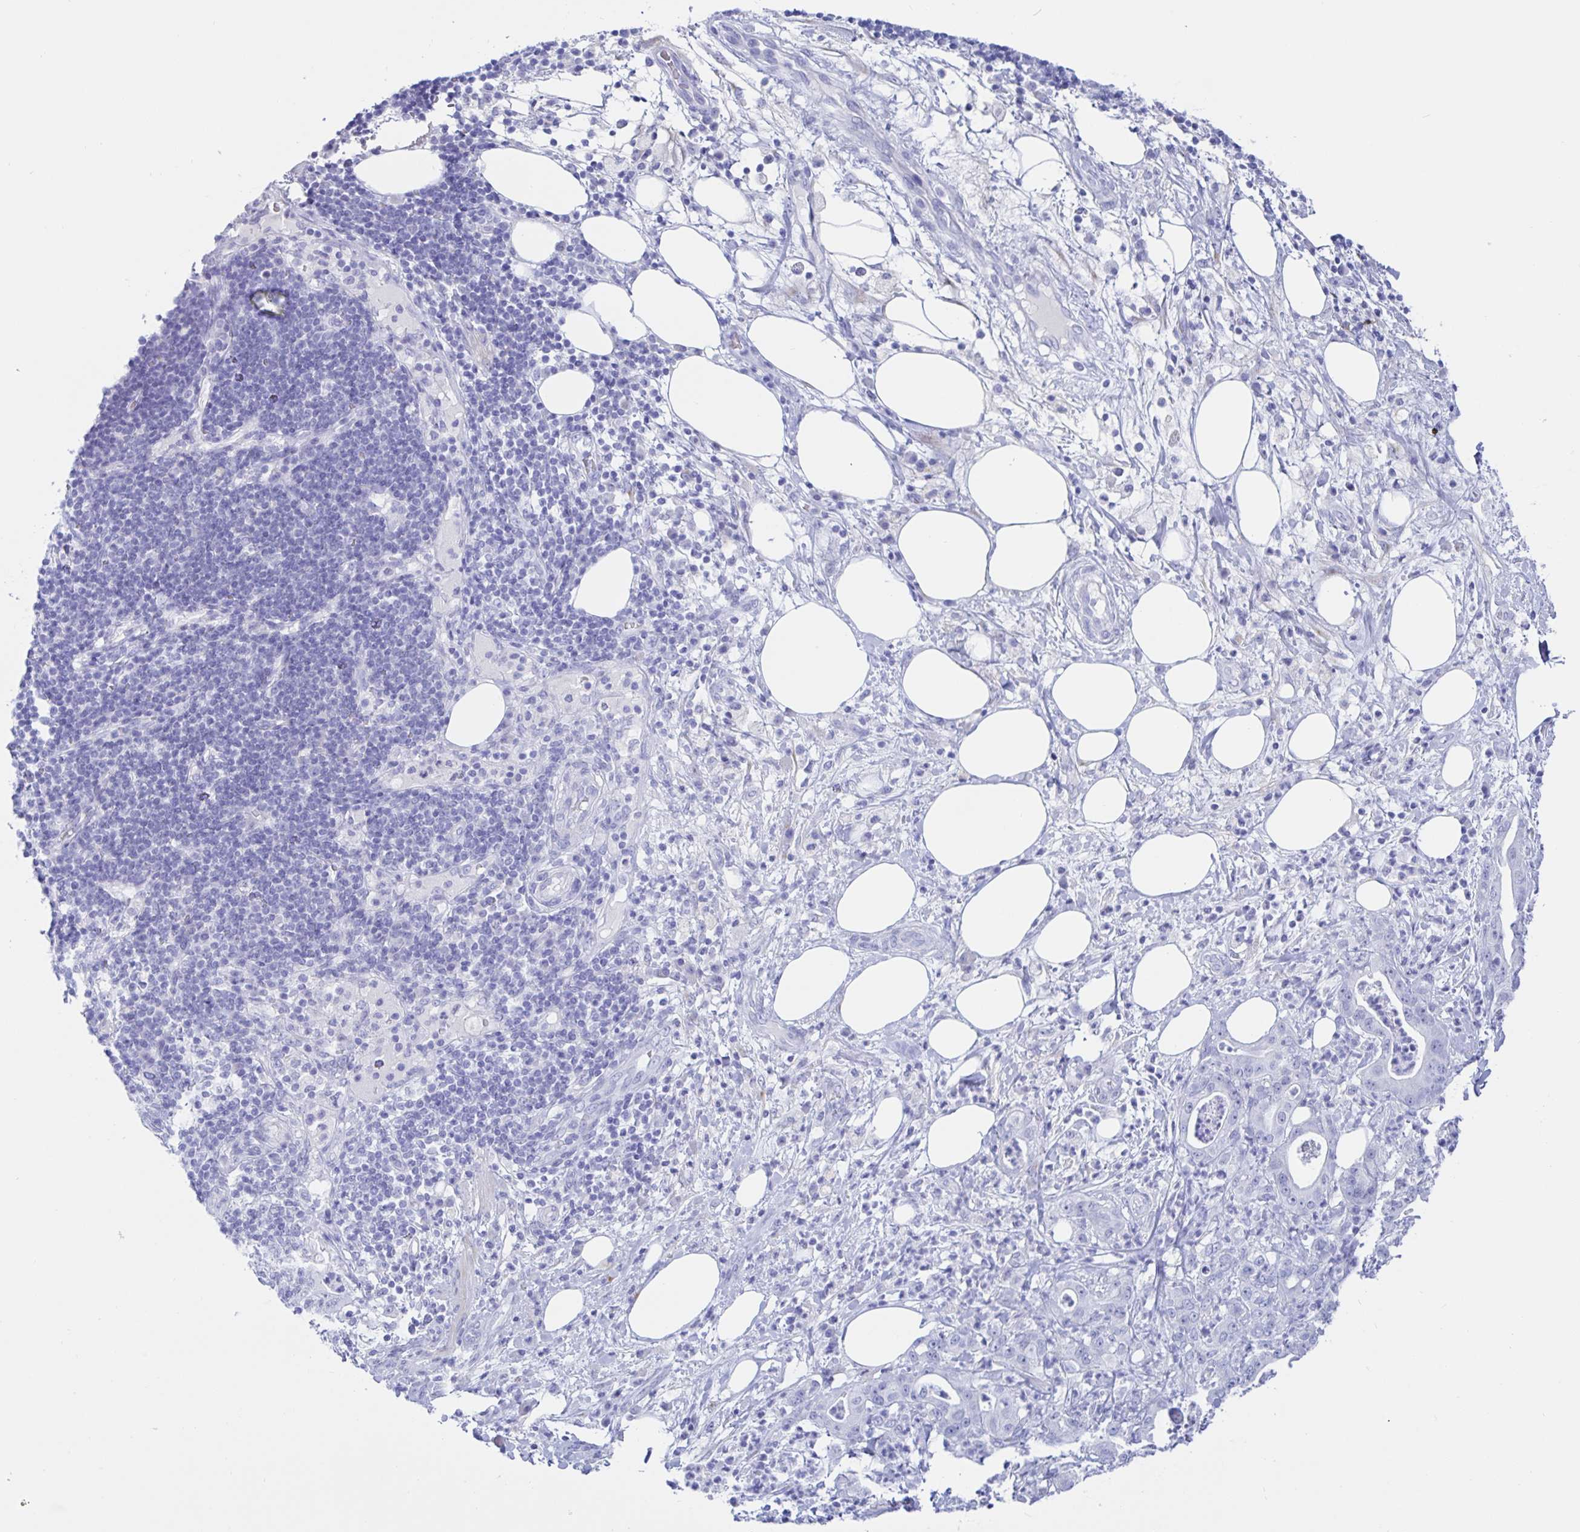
{"staining": {"intensity": "negative", "quantity": "none", "location": "none"}, "tissue": "pancreatic cancer", "cell_type": "Tumor cells", "image_type": "cancer", "snomed": [{"axis": "morphology", "description": "Adenocarcinoma, NOS"}, {"axis": "topography", "description": "Pancreas"}], "caption": "Micrograph shows no protein expression in tumor cells of pancreatic adenocarcinoma tissue.", "gene": "KCNH6", "patient": {"sex": "male", "age": 71}}